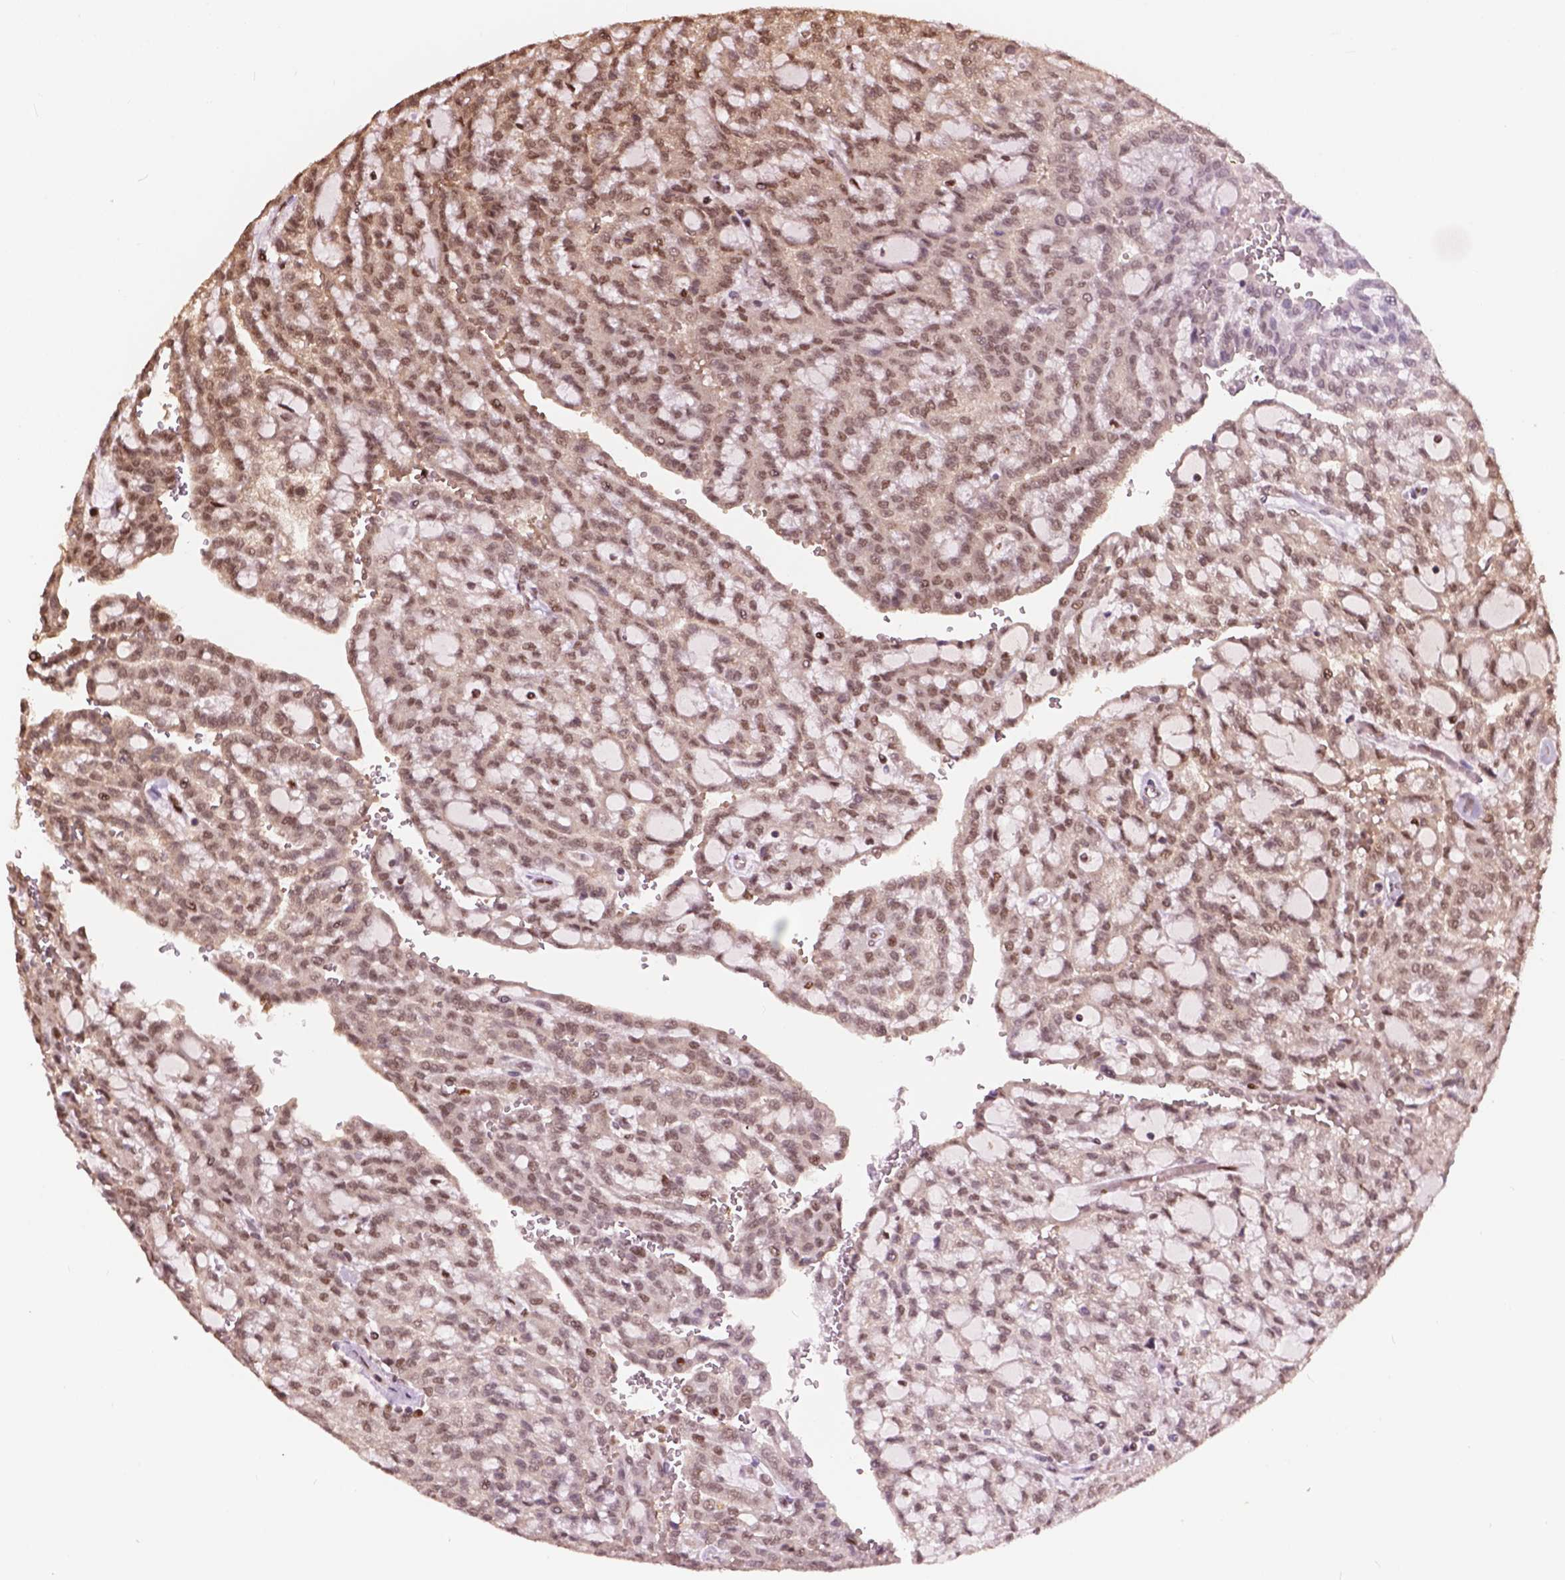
{"staining": {"intensity": "moderate", "quantity": ">75%", "location": "nuclear"}, "tissue": "renal cancer", "cell_type": "Tumor cells", "image_type": "cancer", "snomed": [{"axis": "morphology", "description": "Adenocarcinoma, NOS"}, {"axis": "topography", "description": "Kidney"}], "caption": "This is an image of immunohistochemistry (IHC) staining of renal adenocarcinoma, which shows moderate expression in the nuclear of tumor cells.", "gene": "ANP32B", "patient": {"sex": "male", "age": 63}}